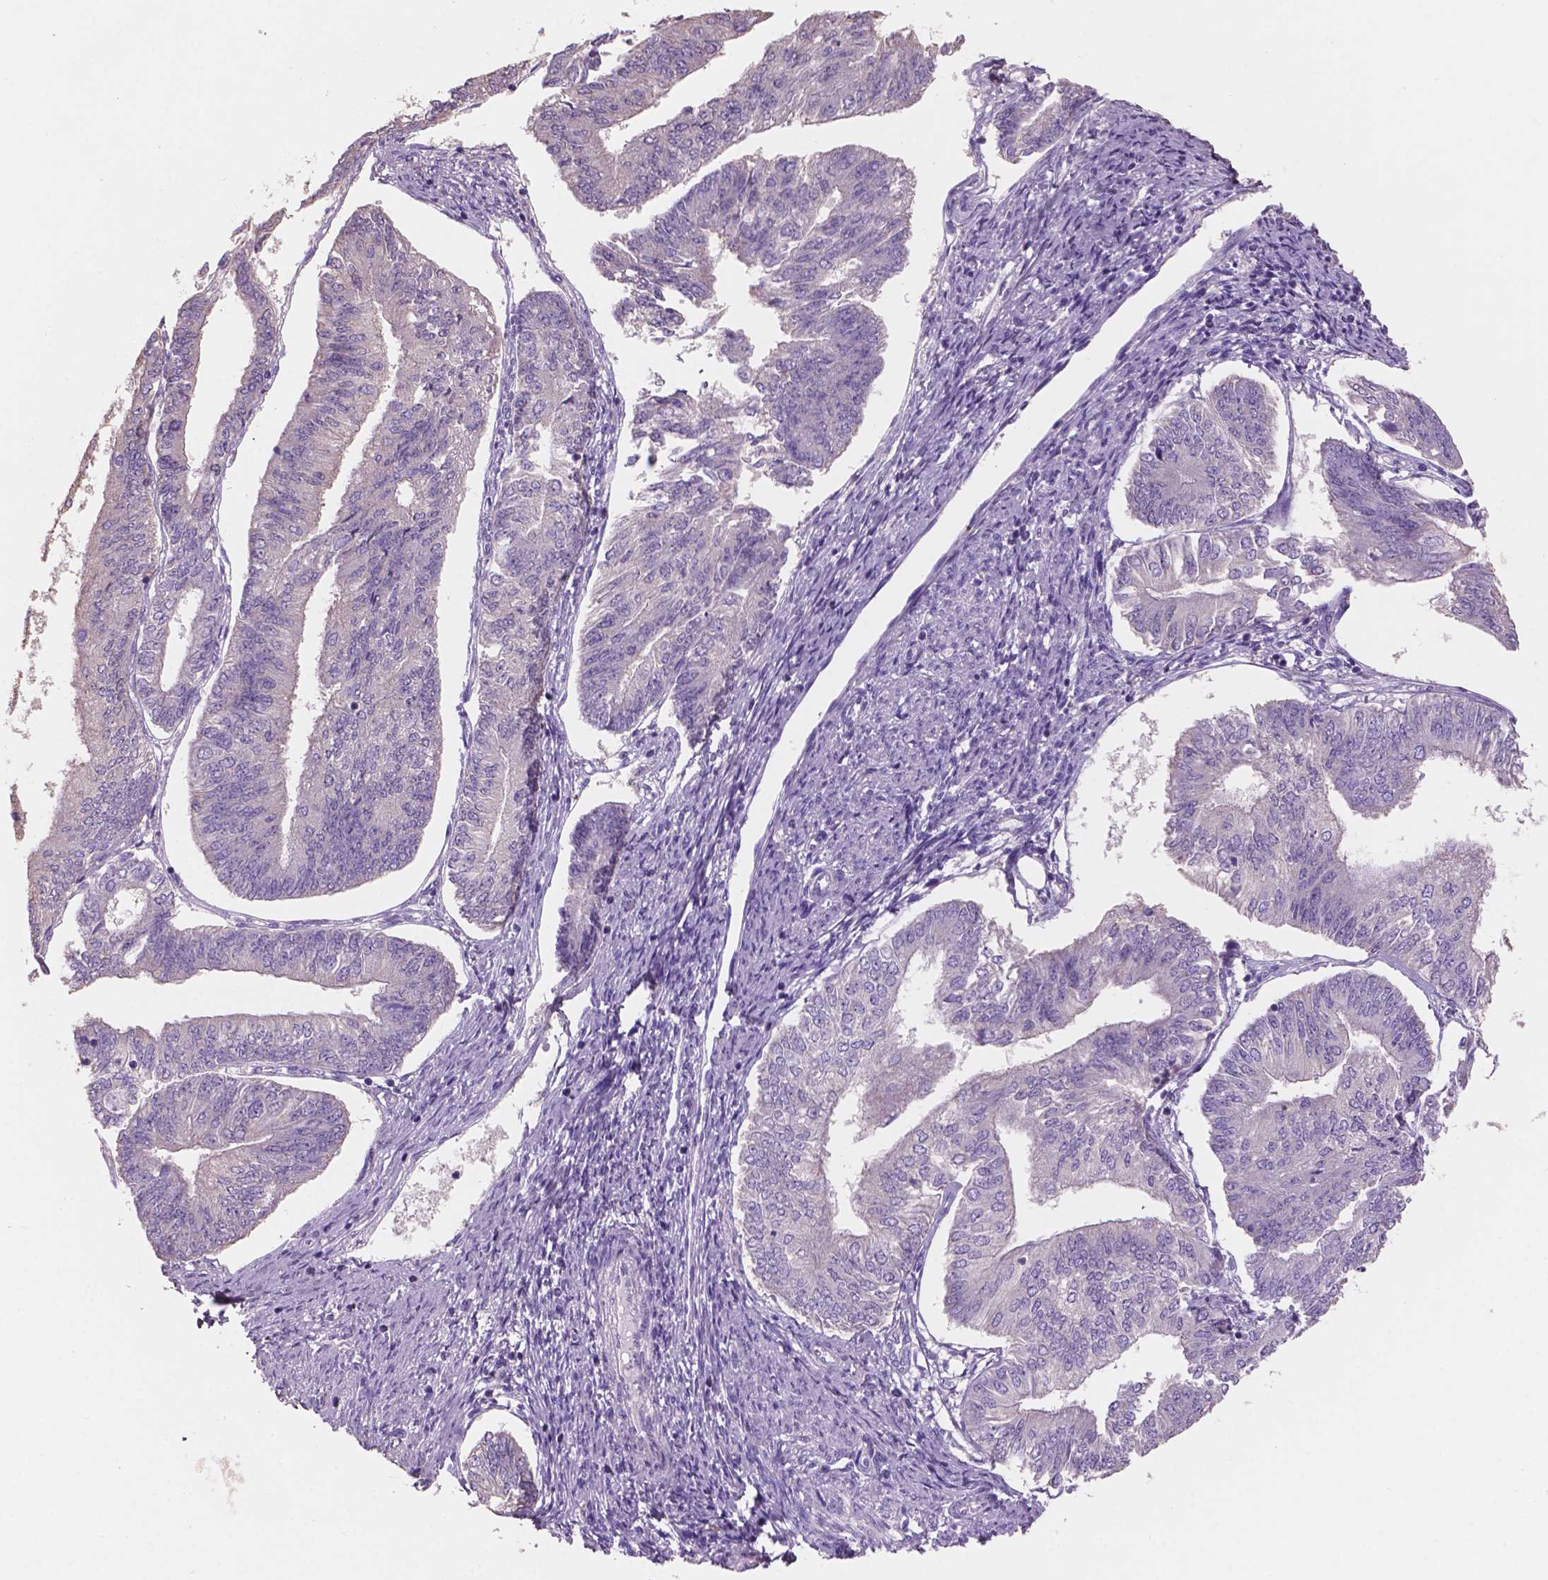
{"staining": {"intensity": "negative", "quantity": "none", "location": "none"}, "tissue": "endometrial cancer", "cell_type": "Tumor cells", "image_type": "cancer", "snomed": [{"axis": "morphology", "description": "Adenocarcinoma, NOS"}, {"axis": "topography", "description": "Endometrium"}], "caption": "Image shows no significant protein expression in tumor cells of endometrial cancer.", "gene": "SBSN", "patient": {"sex": "female", "age": 58}}